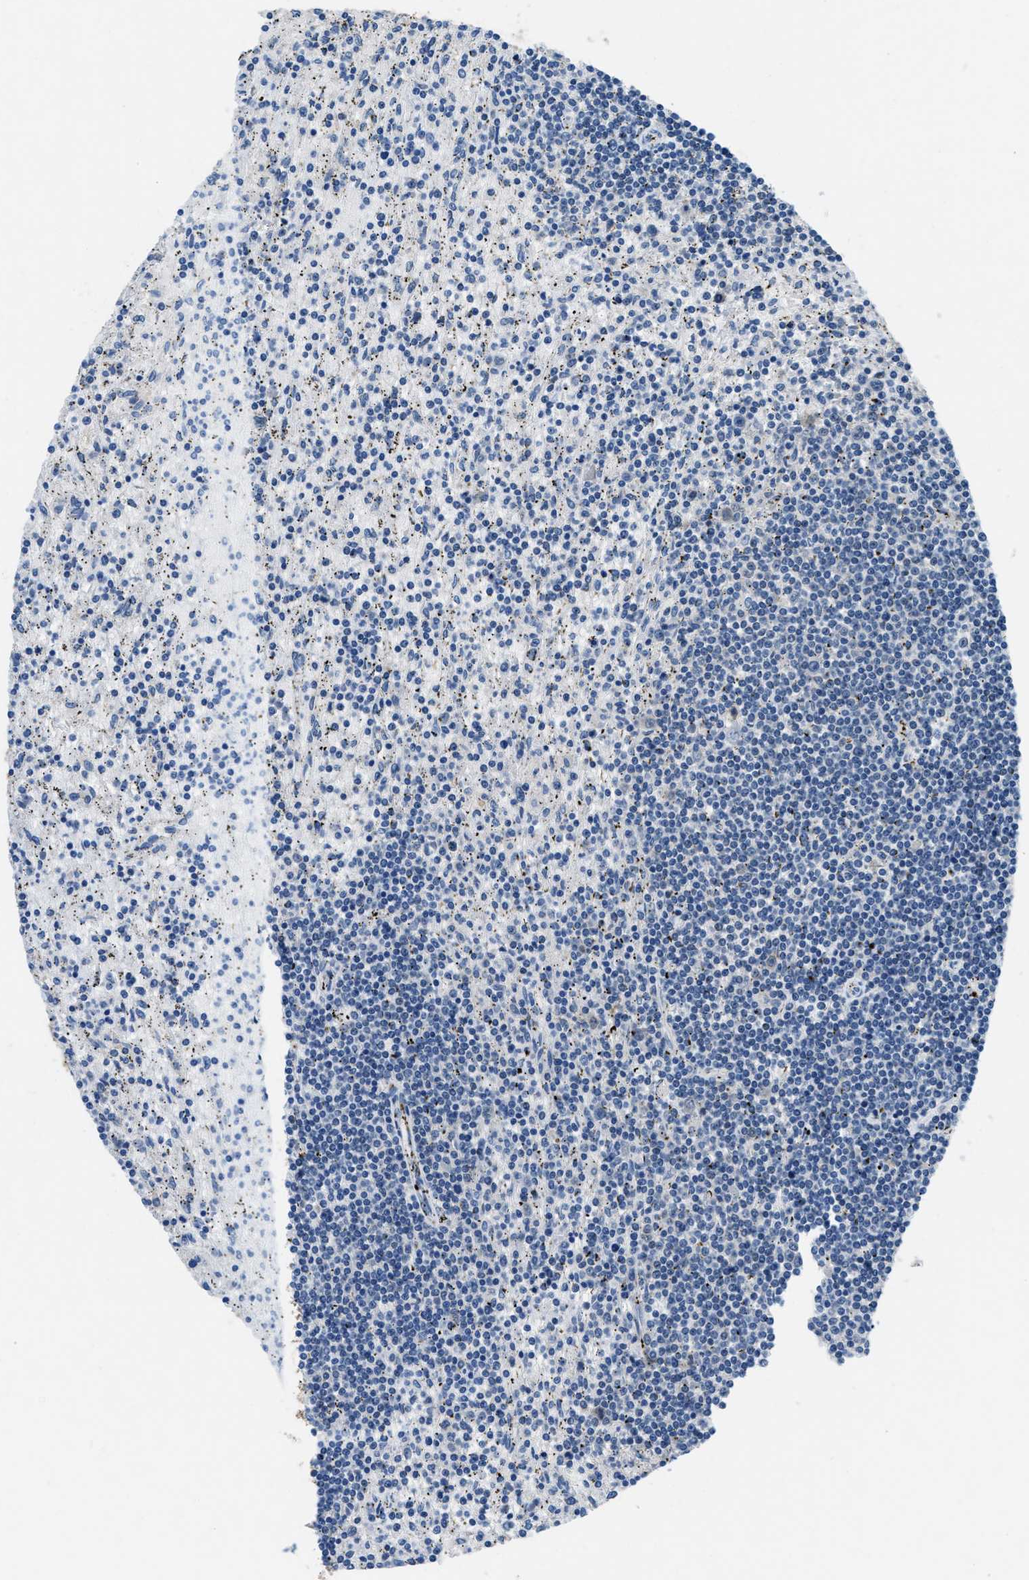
{"staining": {"intensity": "negative", "quantity": "none", "location": "none"}, "tissue": "lymphoma", "cell_type": "Tumor cells", "image_type": "cancer", "snomed": [{"axis": "morphology", "description": "Malignant lymphoma, non-Hodgkin's type, Low grade"}, {"axis": "topography", "description": "Spleen"}], "caption": "DAB immunohistochemical staining of lymphoma reveals no significant expression in tumor cells.", "gene": "PFKP", "patient": {"sex": "male", "age": 76}}